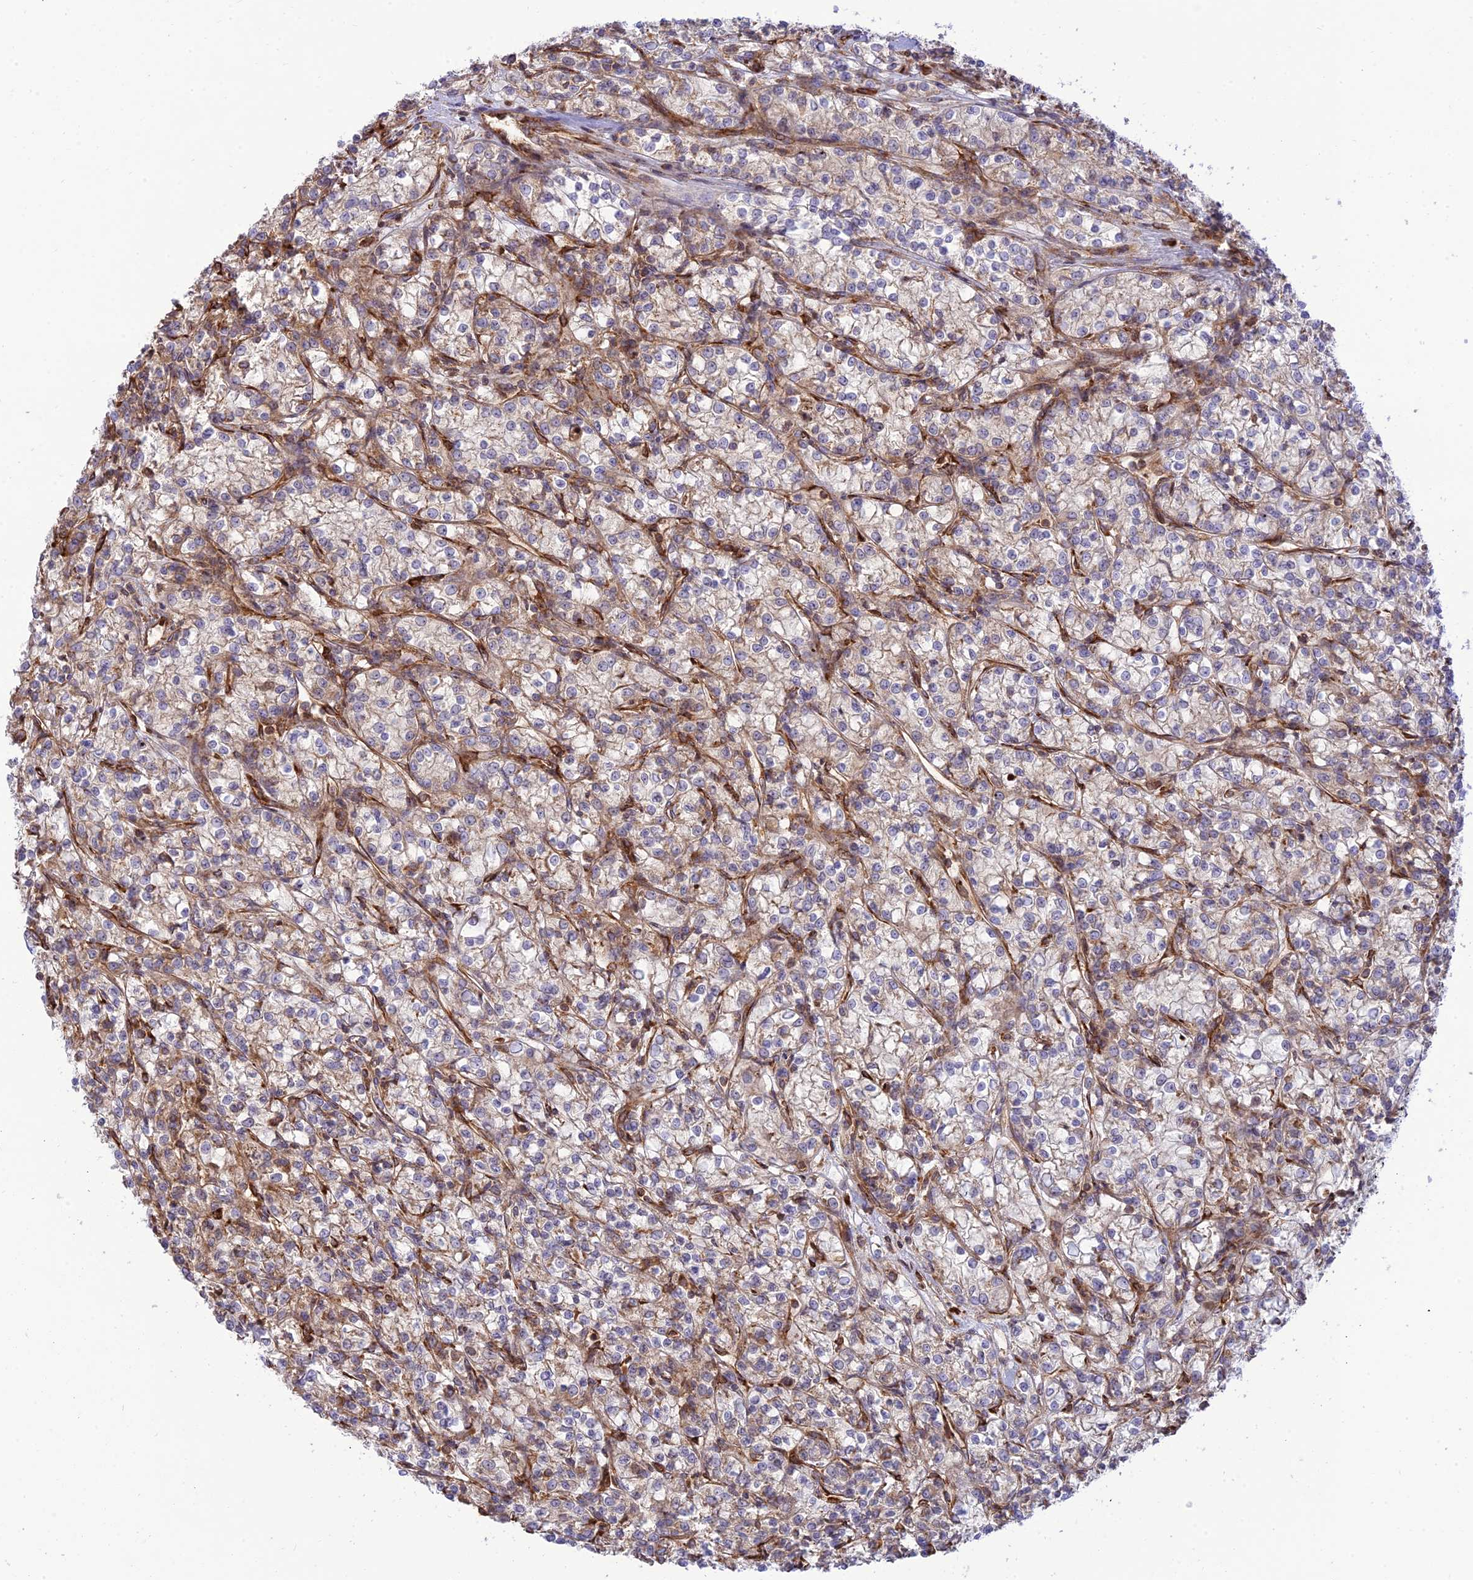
{"staining": {"intensity": "weak", "quantity": "25%-75%", "location": "cytoplasmic/membranous"}, "tissue": "renal cancer", "cell_type": "Tumor cells", "image_type": "cancer", "snomed": [{"axis": "morphology", "description": "Adenocarcinoma, NOS"}, {"axis": "topography", "description": "Kidney"}], "caption": "Adenocarcinoma (renal) tissue exhibits weak cytoplasmic/membranous positivity in approximately 25%-75% of tumor cells, visualized by immunohistochemistry. (IHC, brightfield microscopy, high magnification).", "gene": "PIMREG", "patient": {"sex": "female", "age": 59}}